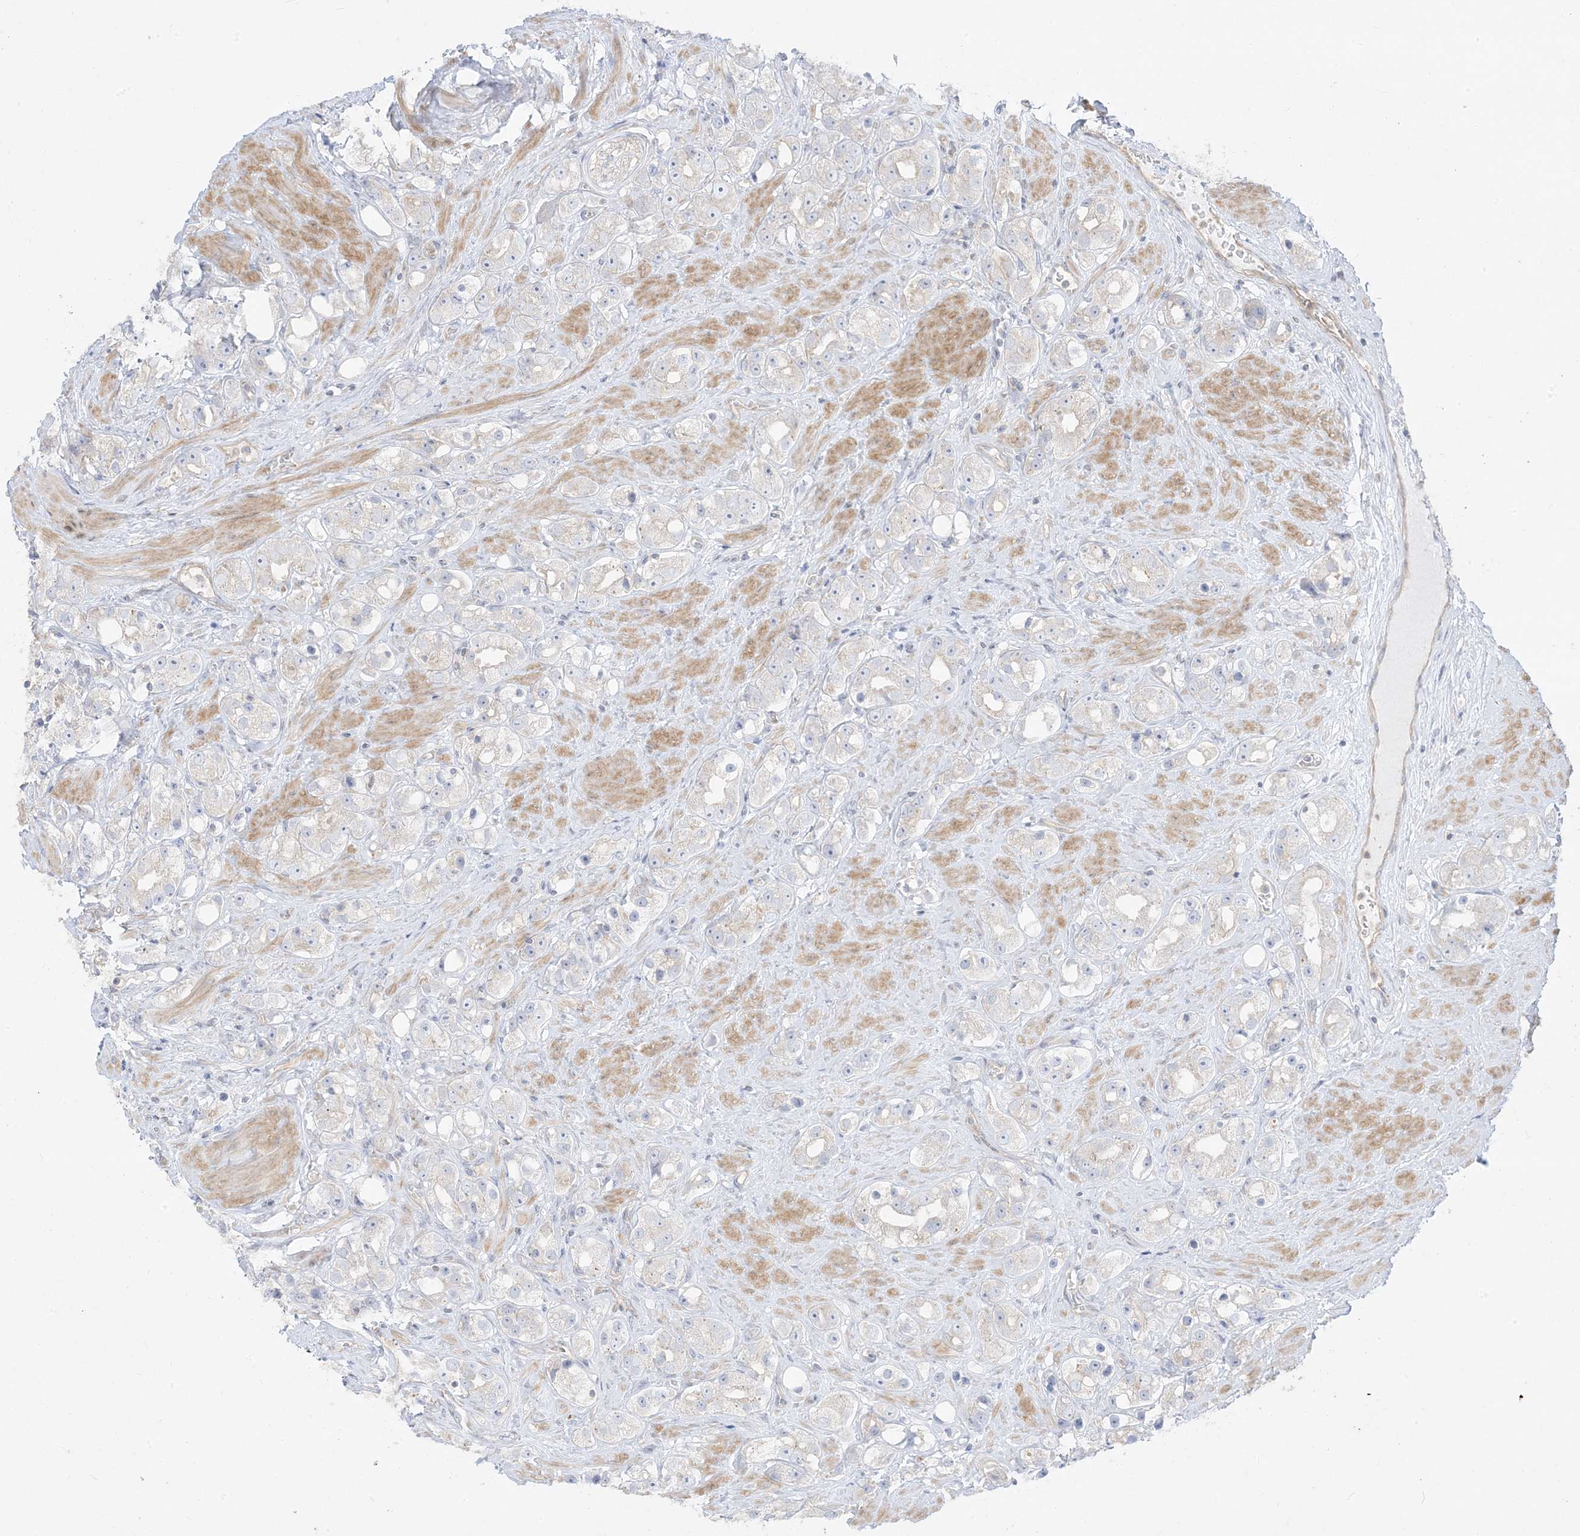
{"staining": {"intensity": "negative", "quantity": "none", "location": "none"}, "tissue": "prostate cancer", "cell_type": "Tumor cells", "image_type": "cancer", "snomed": [{"axis": "morphology", "description": "Adenocarcinoma, NOS"}, {"axis": "topography", "description": "Prostate"}], "caption": "The image demonstrates no staining of tumor cells in adenocarcinoma (prostate). (Stains: DAB IHC with hematoxylin counter stain, Microscopy: brightfield microscopy at high magnification).", "gene": "ARHGEF9", "patient": {"sex": "male", "age": 79}}